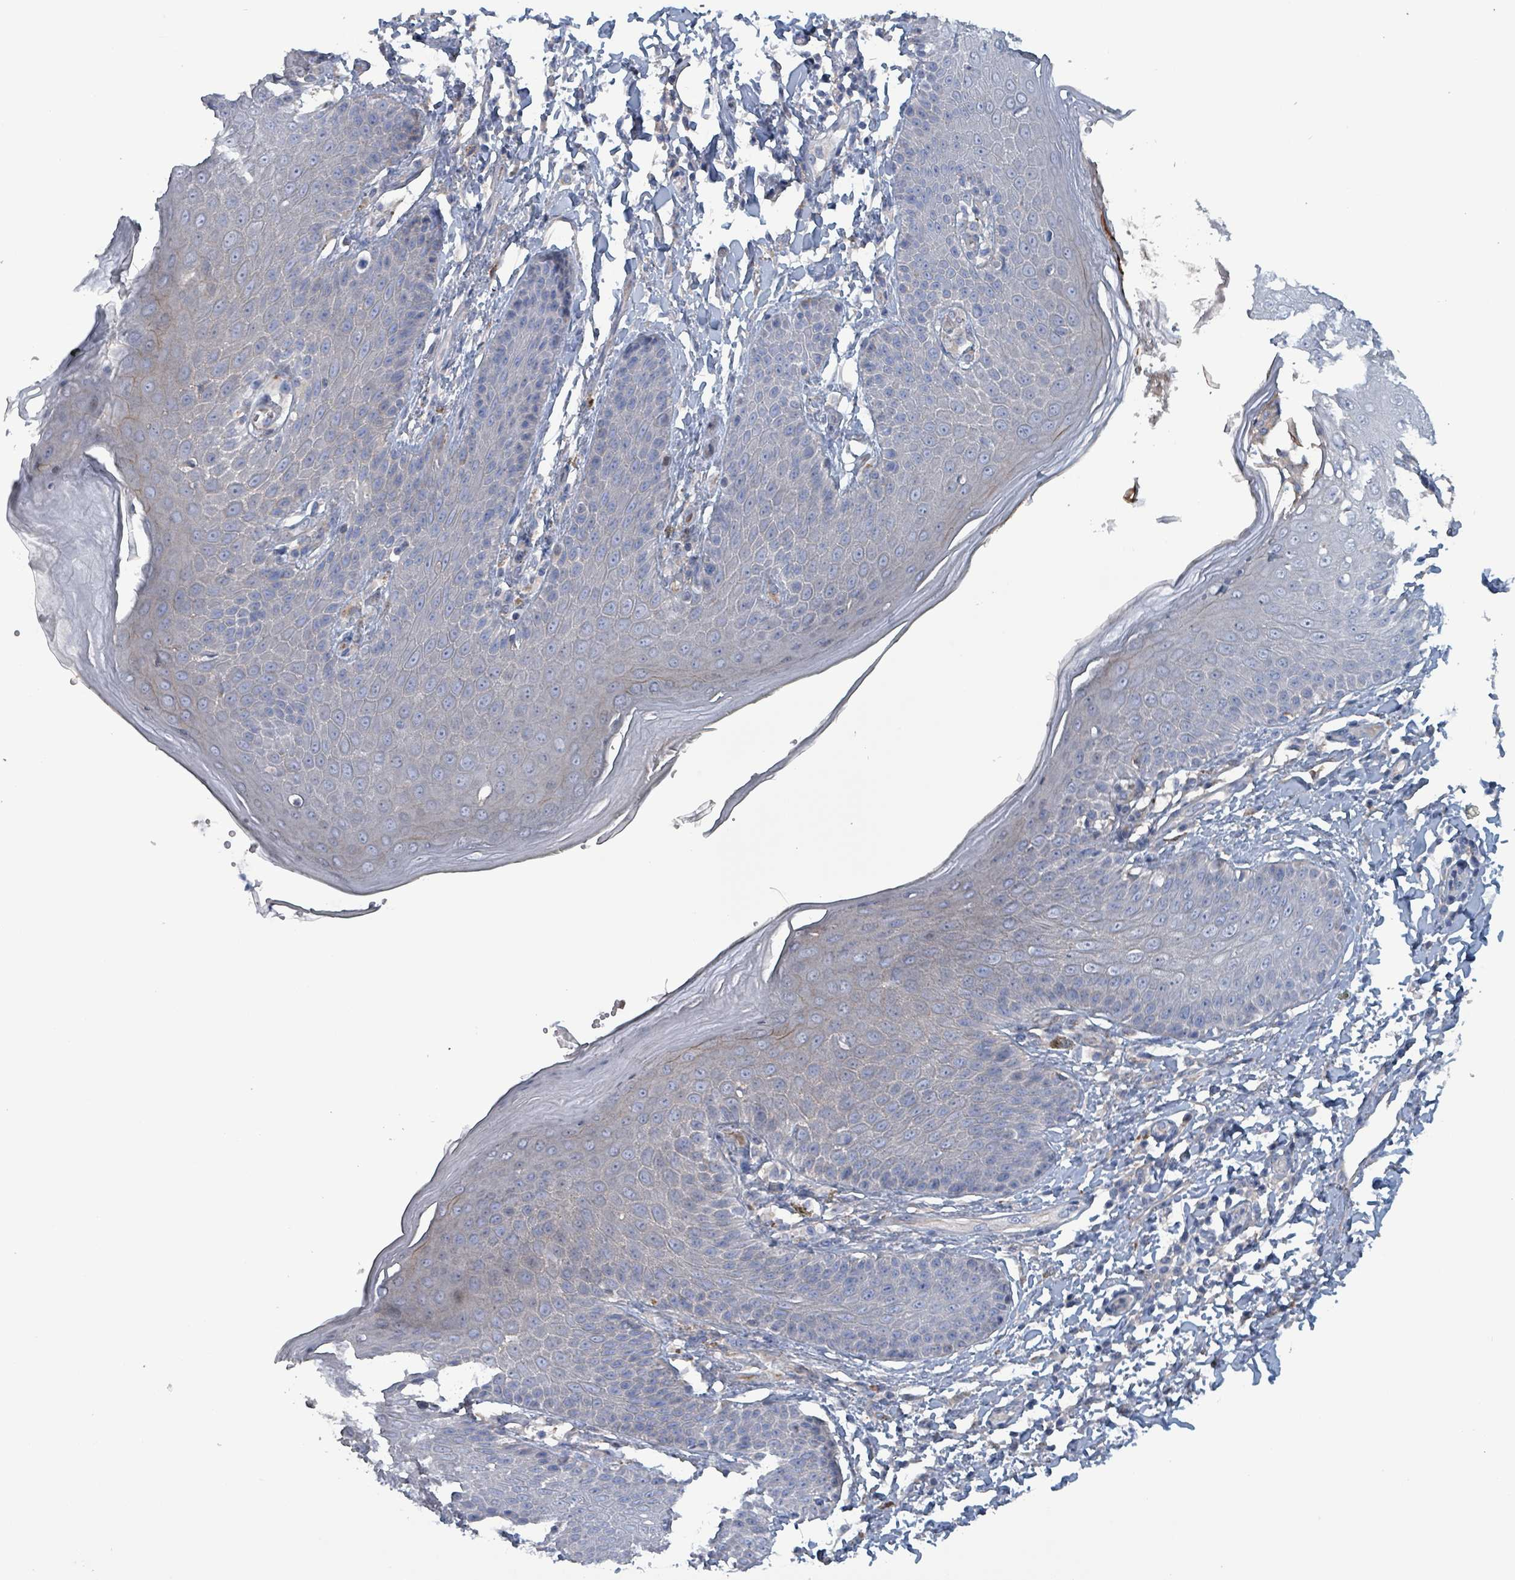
{"staining": {"intensity": "weak", "quantity": "<25%", "location": "cytoplasmic/membranous"}, "tissue": "skin", "cell_type": "Epidermal cells", "image_type": "normal", "snomed": [{"axis": "morphology", "description": "Normal tissue, NOS"}, {"axis": "topography", "description": "Peripheral nerve tissue"}], "caption": "This micrograph is of normal skin stained with IHC to label a protein in brown with the nuclei are counter-stained blue. There is no expression in epidermal cells. The staining was performed using DAB (3,3'-diaminobenzidine) to visualize the protein expression in brown, while the nuclei were stained in blue with hematoxylin (Magnification: 20x).", "gene": "TAAR5", "patient": {"sex": "male", "age": 51}}